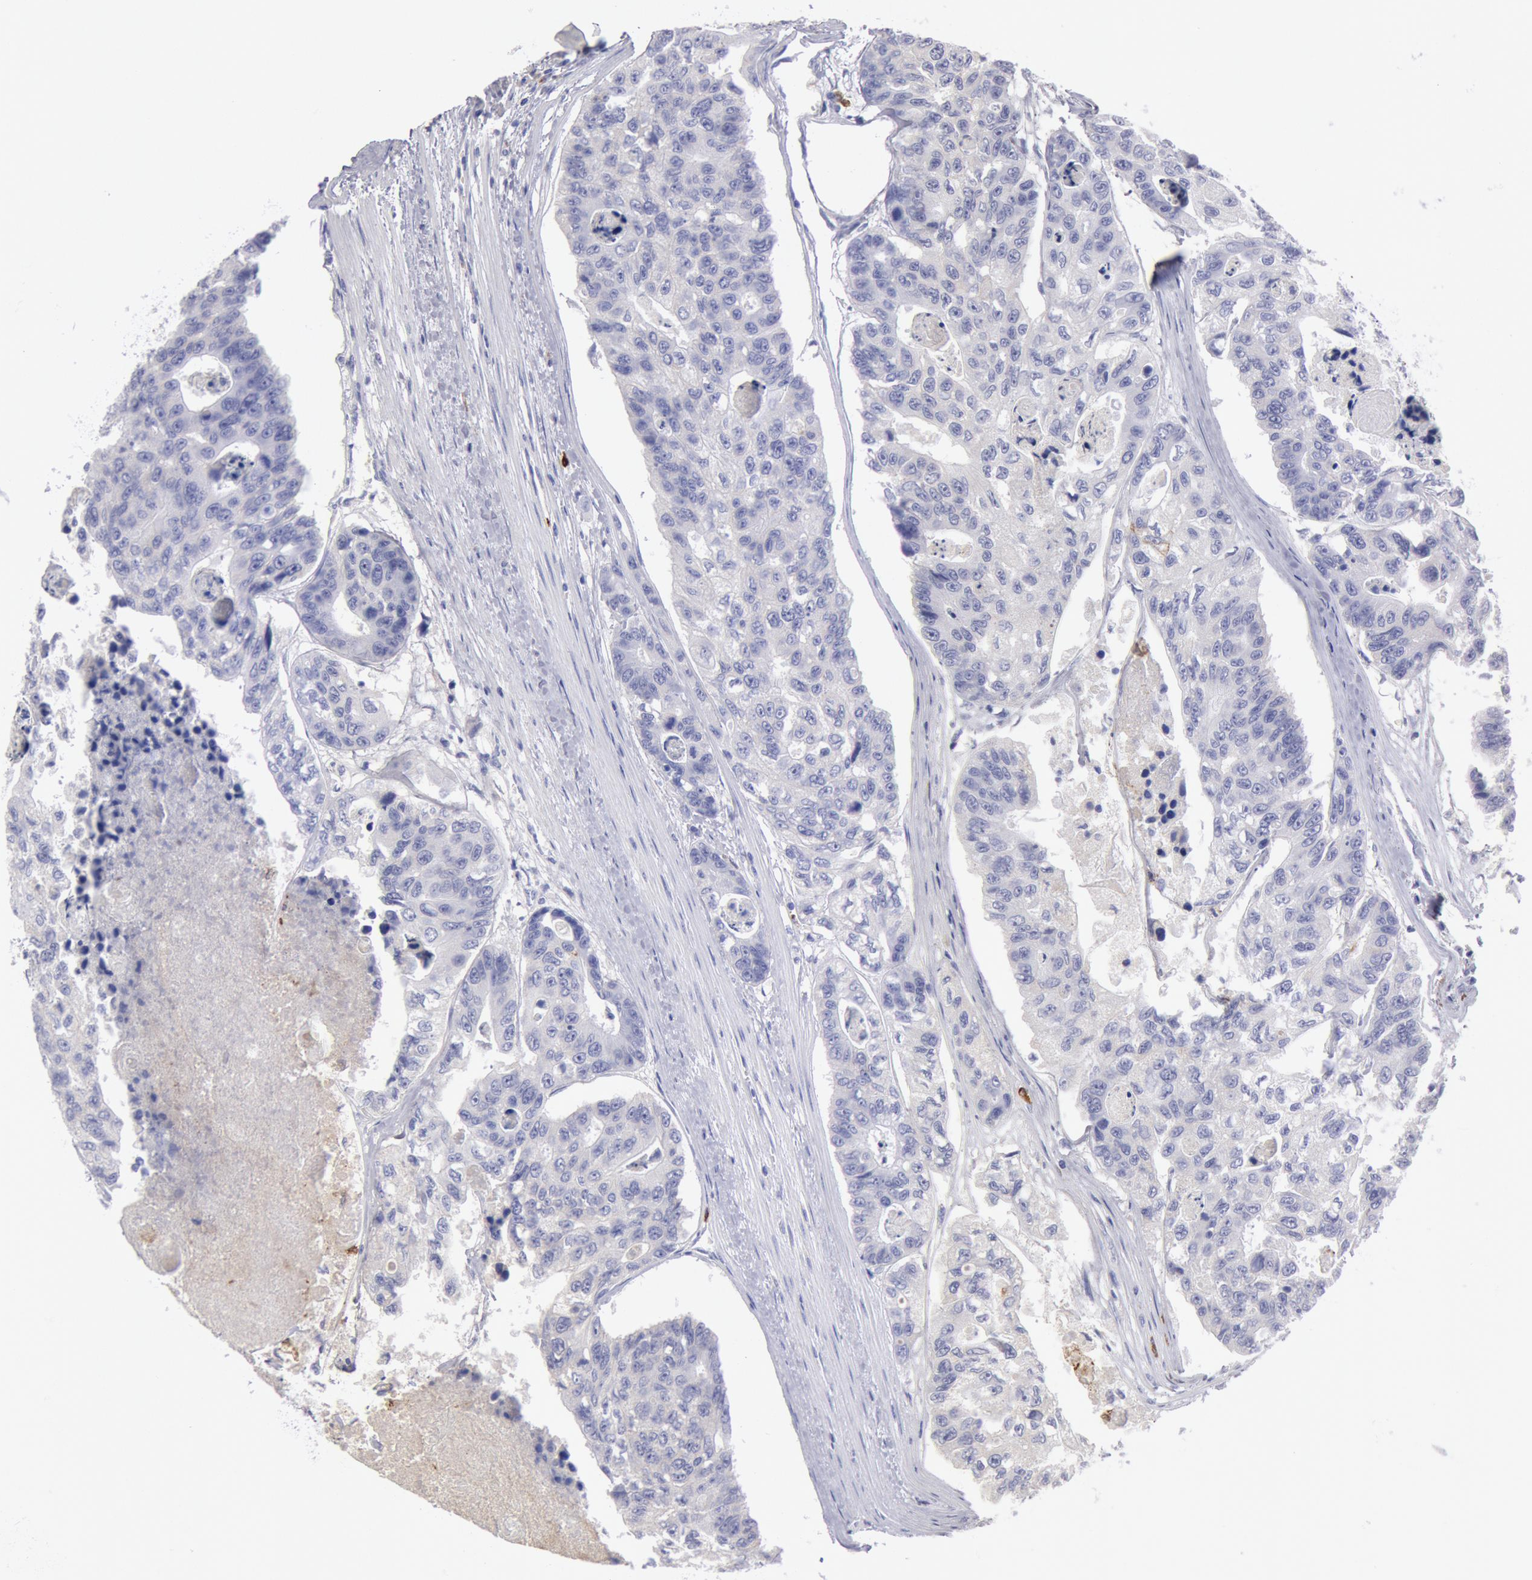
{"staining": {"intensity": "negative", "quantity": "none", "location": "none"}, "tissue": "colorectal cancer", "cell_type": "Tumor cells", "image_type": "cancer", "snomed": [{"axis": "morphology", "description": "Adenocarcinoma, NOS"}, {"axis": "topography", "description": "Colon"}], "caption": "The image reveals no staining of tumor cells in colorectal cancer (adenocarcinoma).", "gene": "FCN1", "patient": {"sex": "female", "age": 86}}